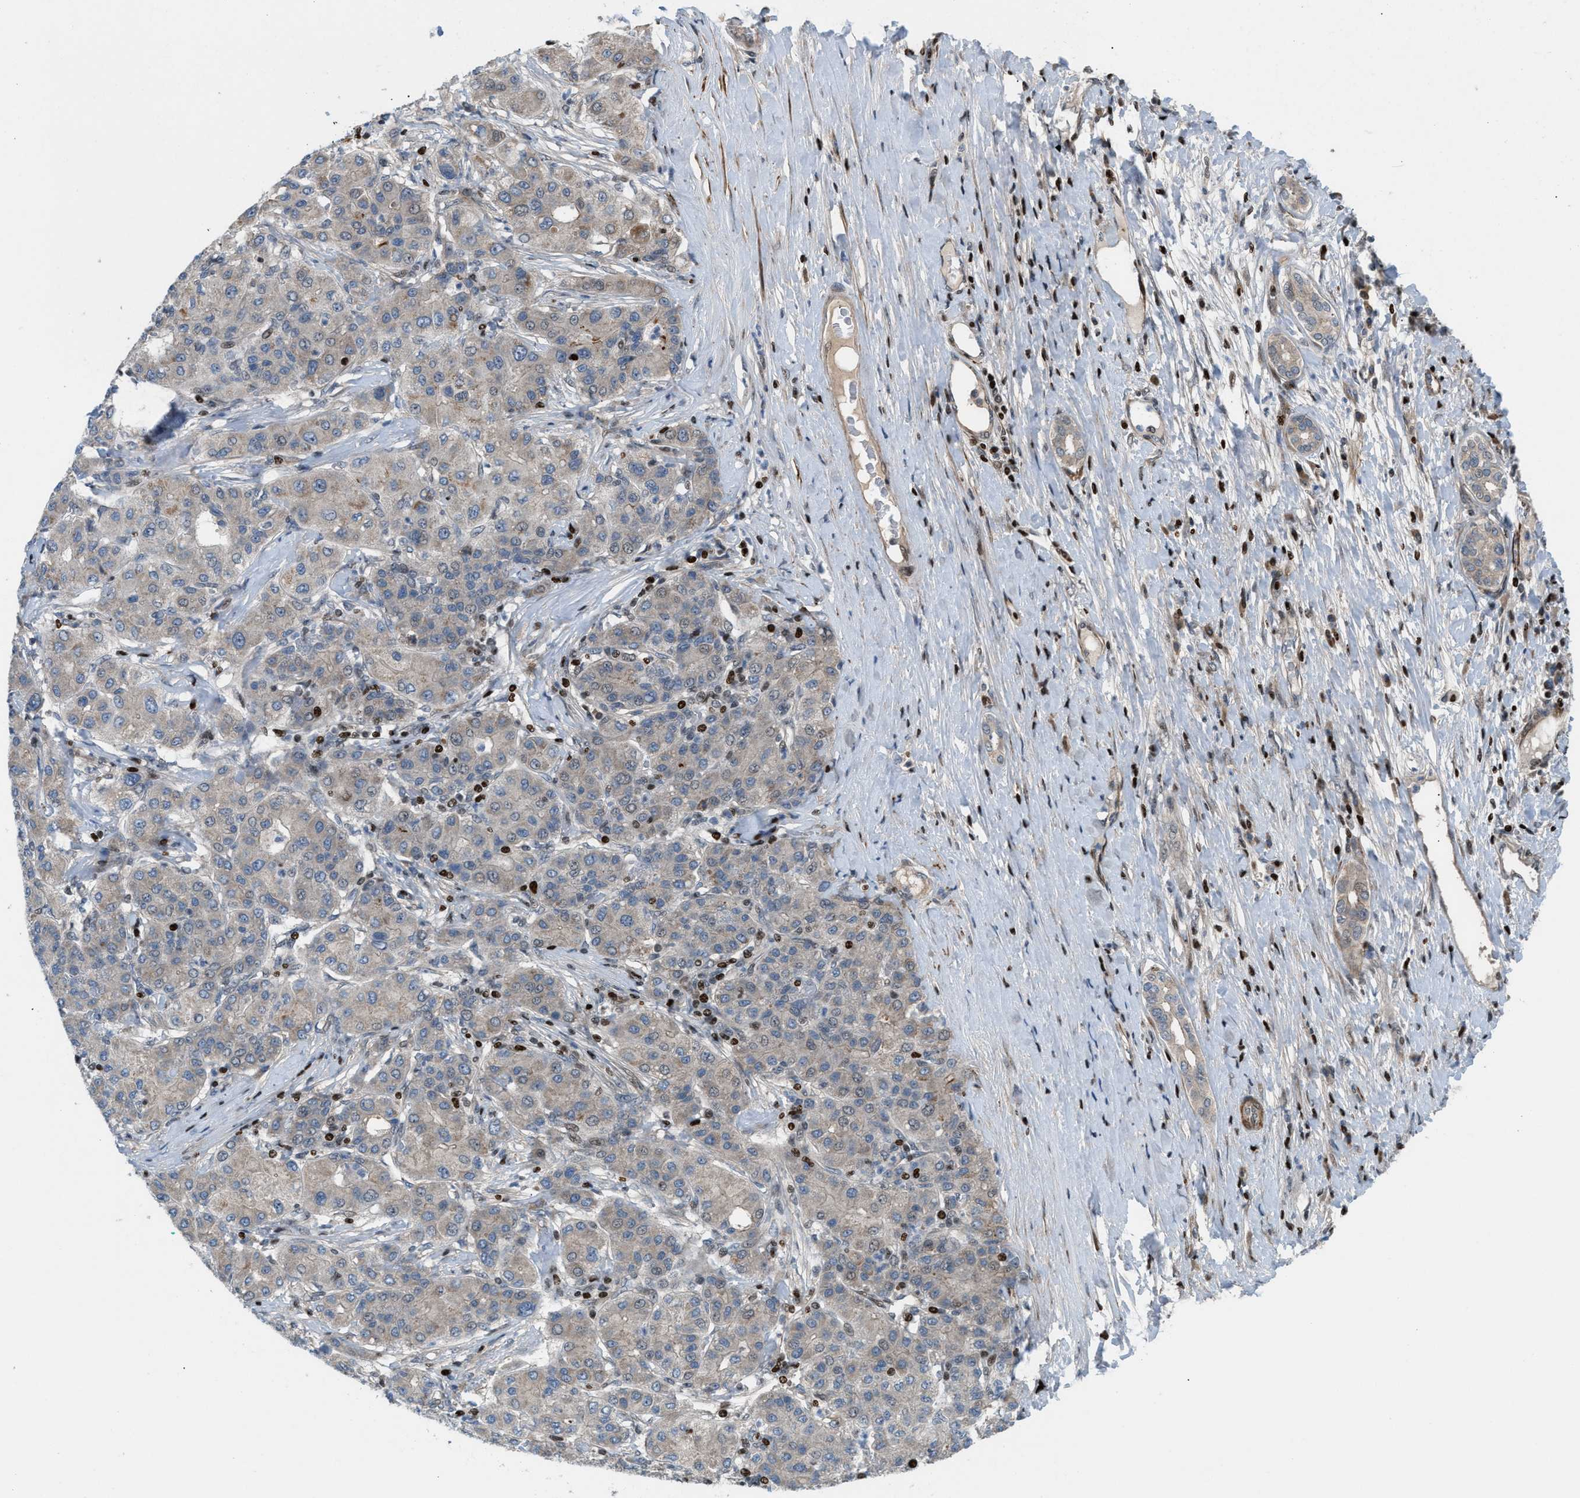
{"staining": {"intensity": "weak", "quantity": "<25%", "location": "cytoplasmic/membranous"}, "tissue": "liver cancer", "cell_type": "Tumor cells", "image_type": "cancer", "snomed": [{"axis": "morphology", "description": "Carcinoma, Hepatocellular, NOS"}, {"axis": "topography", "description": "Liver"}], "caption": "The histopathology image displays no staining of tumor cells in hepatocellular carcinoma (liver). (DAB (3,3'-diaminobenzidine) IHC, high magnification).", "gene": "ZNF276", "patient": {"sex": "male", "age": 65}}